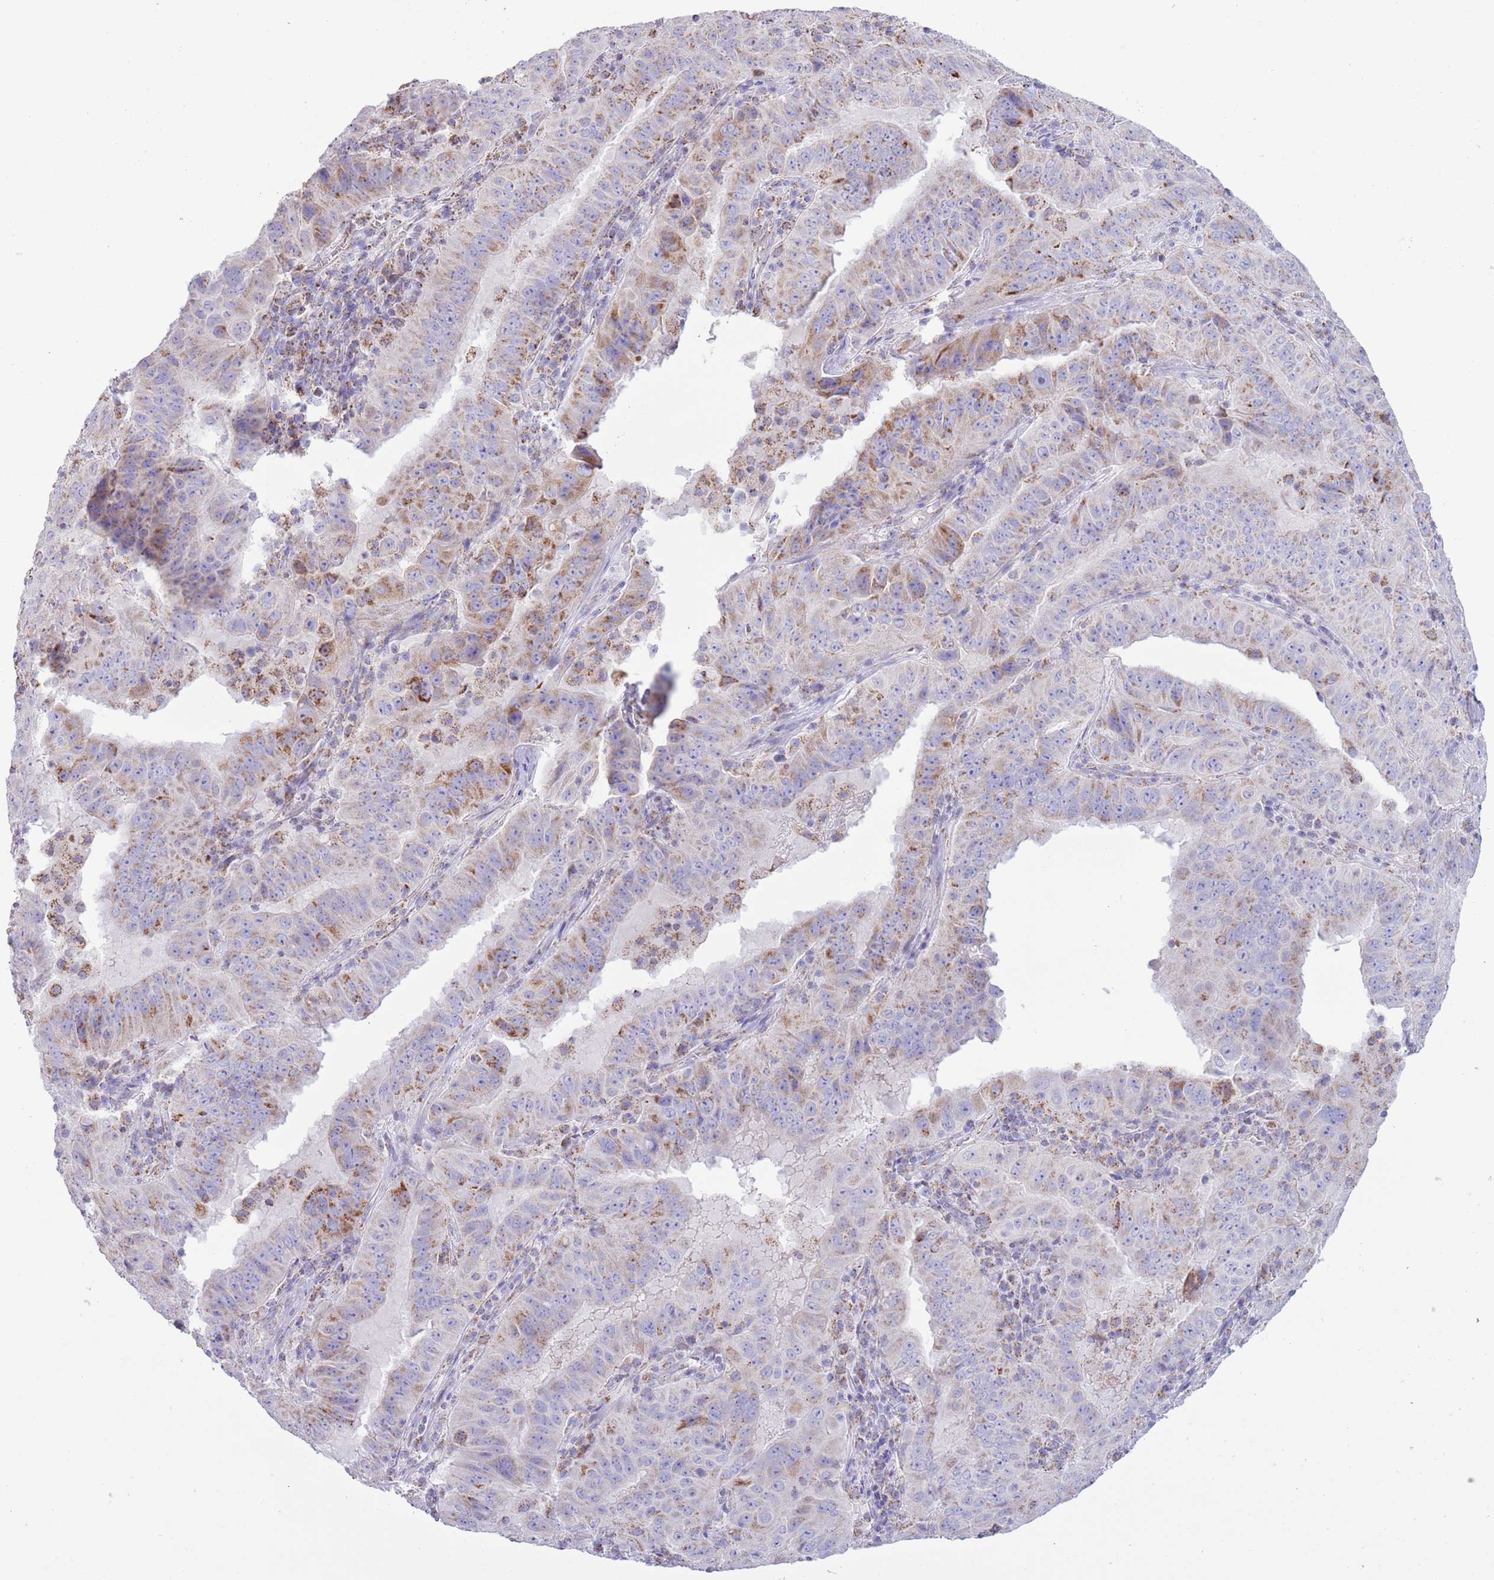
{"staining": {"intensity": "moderate", "quantity": "25%-75%", "location": "cytoplasmic/membranous"}, "tissue": "pancreatic cancer", "cell_type": "Tumor cells", "image_type": "cancer", "snomed": [{"axis": "morphology", "description": "Adenocarcinoma, NOS"}, {"axis": "topography", "description": "Pancreas"}], "caption": "Human adenocarcinoma (pancreatic) stained for a protein (brown) demonstrates moderate cytoplasmic/membranous positive positivity in approximately 25%-75% of tumor cells.", "gene": "ATP6V1B1", "patient": {"sex": "male", "age": 63}}